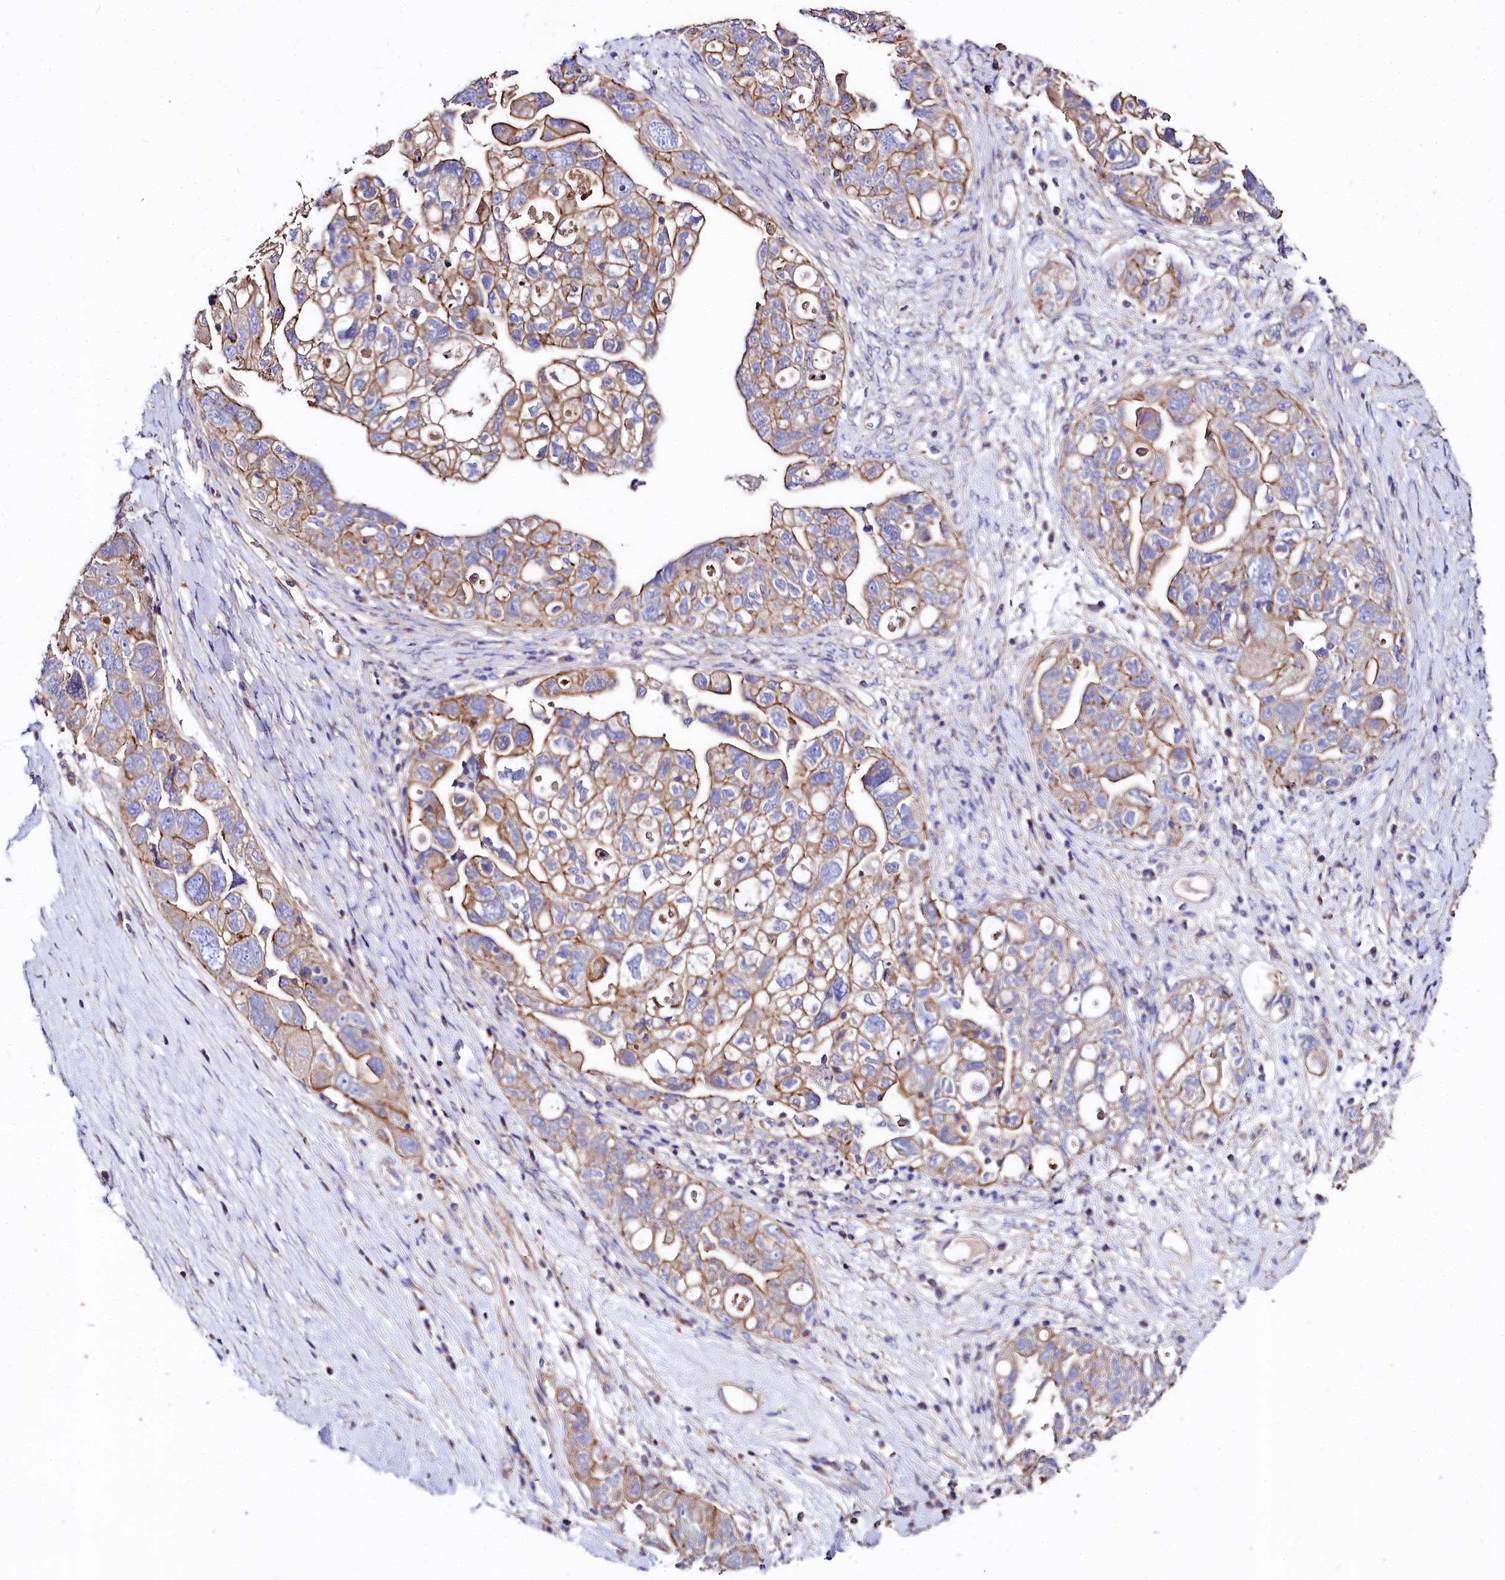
{"staining": {"intensity": "moderate", "quantity": ">75%", "location": "cytoplasmic/membranous"}, "tissue": "ovarian cancer", "cell_type": "Tumor cells", "image_type": "cancer", "snomed": [{"axis": "morphology", "description": "Carcinoma, NOS"}, {"axis": "morphology", "description": "Cystadenocarcinoma, serous, NOS"}, {"axis": "topography", "description": "Ovary"}], "caption": "A micrograph of human ovarian cancer stained for a protein reveals moderate cytoplasmic/membranous brown staining in tumor cells.", "gene": "FCHSD2", "patient": {"sex": "female", "age": 69}}